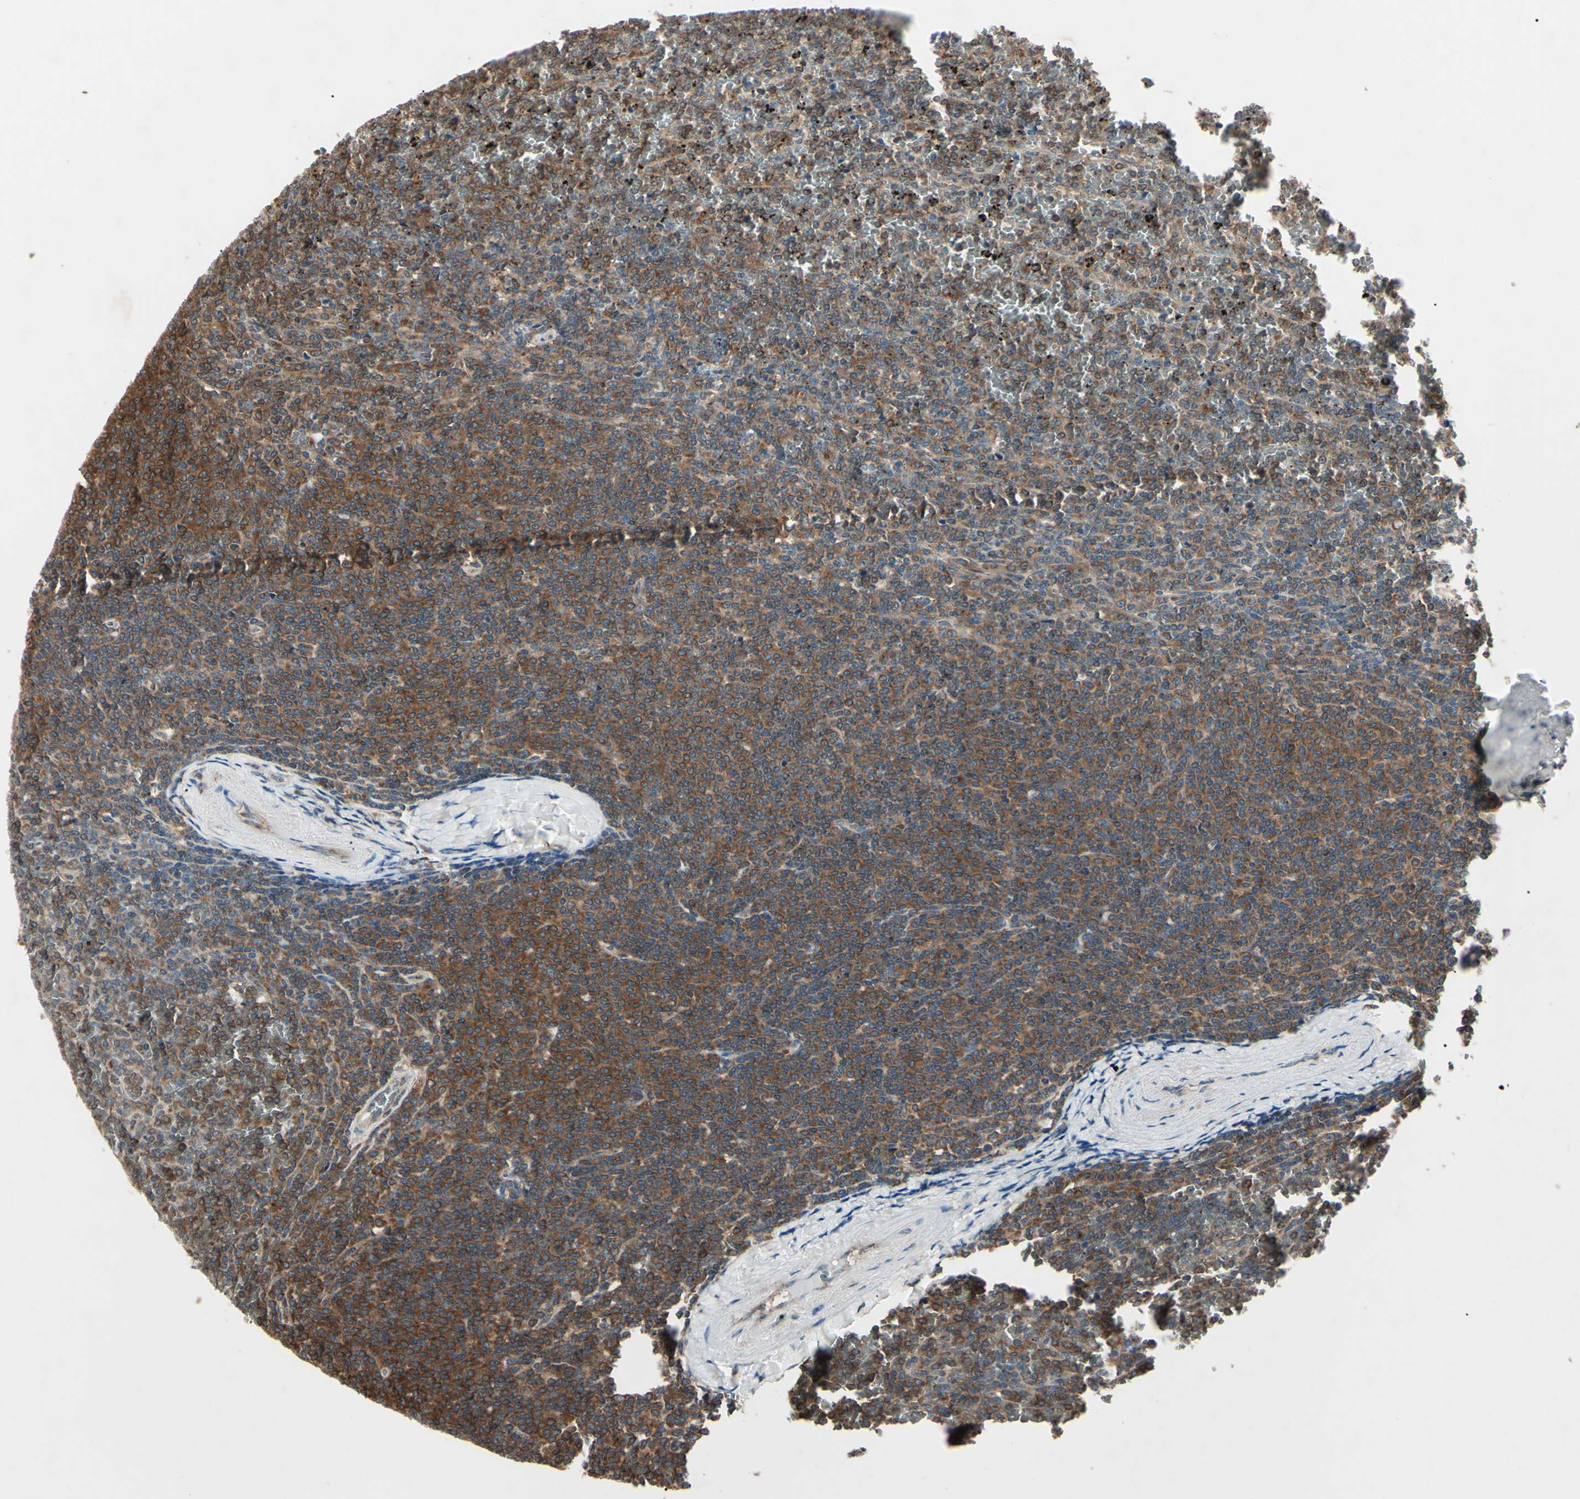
{"staining": {"intensity": "strong", "quantity": ">75%", "location": "cytoplasmic/membranous"}, "tissue": "lymphoma", "cell_type": "Tumor cells", "image_type": "cancer", "snomed": [{"axis": "morphology", "description": "Malignant lymphoma, non-Hodgkin's type, Low grade"}, {"axis": "topography", "description": "Spleen"}], "caption": "Lymphoma stained with a protein marker shows strong staining in tumor cells.", "gene": "MAPRE1", "patient": {"sex": "female", "age": 77}}